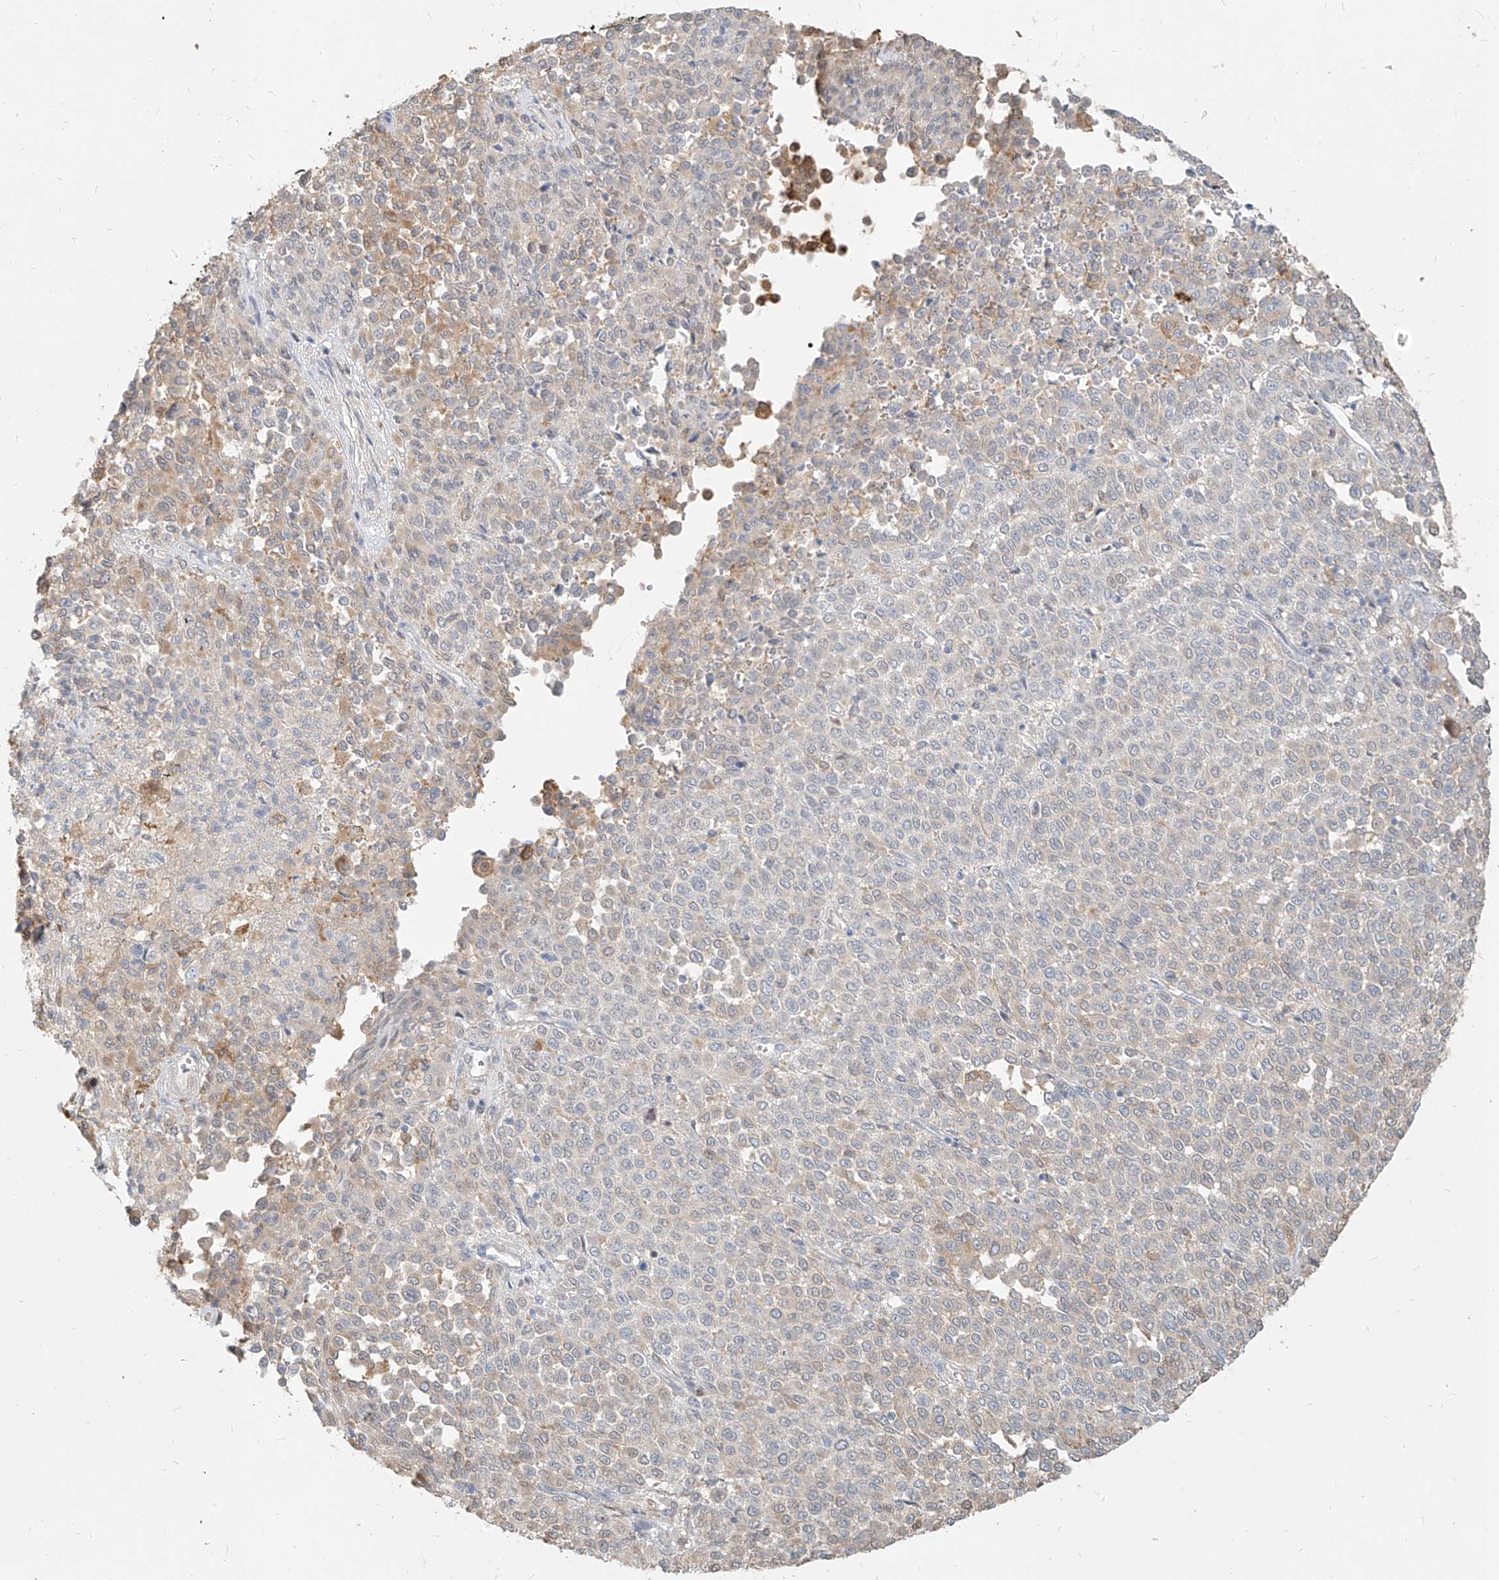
{"staining": {"intensity": "weak", "quantity": "<25%", "location": "cytoplasmic/membranous"}, "tissue": "melanoma", "cell_type": "Tumor cells", "image_type": "cancer", "snomed": [{"axis": "morphology", "description": "Malignant melanoma, Metastatic site"}, {"axis": "topography", "description": "Pancreas"}], "caption": "Malignant melanoma (metastatic site) stained for a protein using immunohistochemistry (IHC) shows no positivity tumor cells.", "gene": "PGD", "patient": {"sex": "female", "age": 30}}